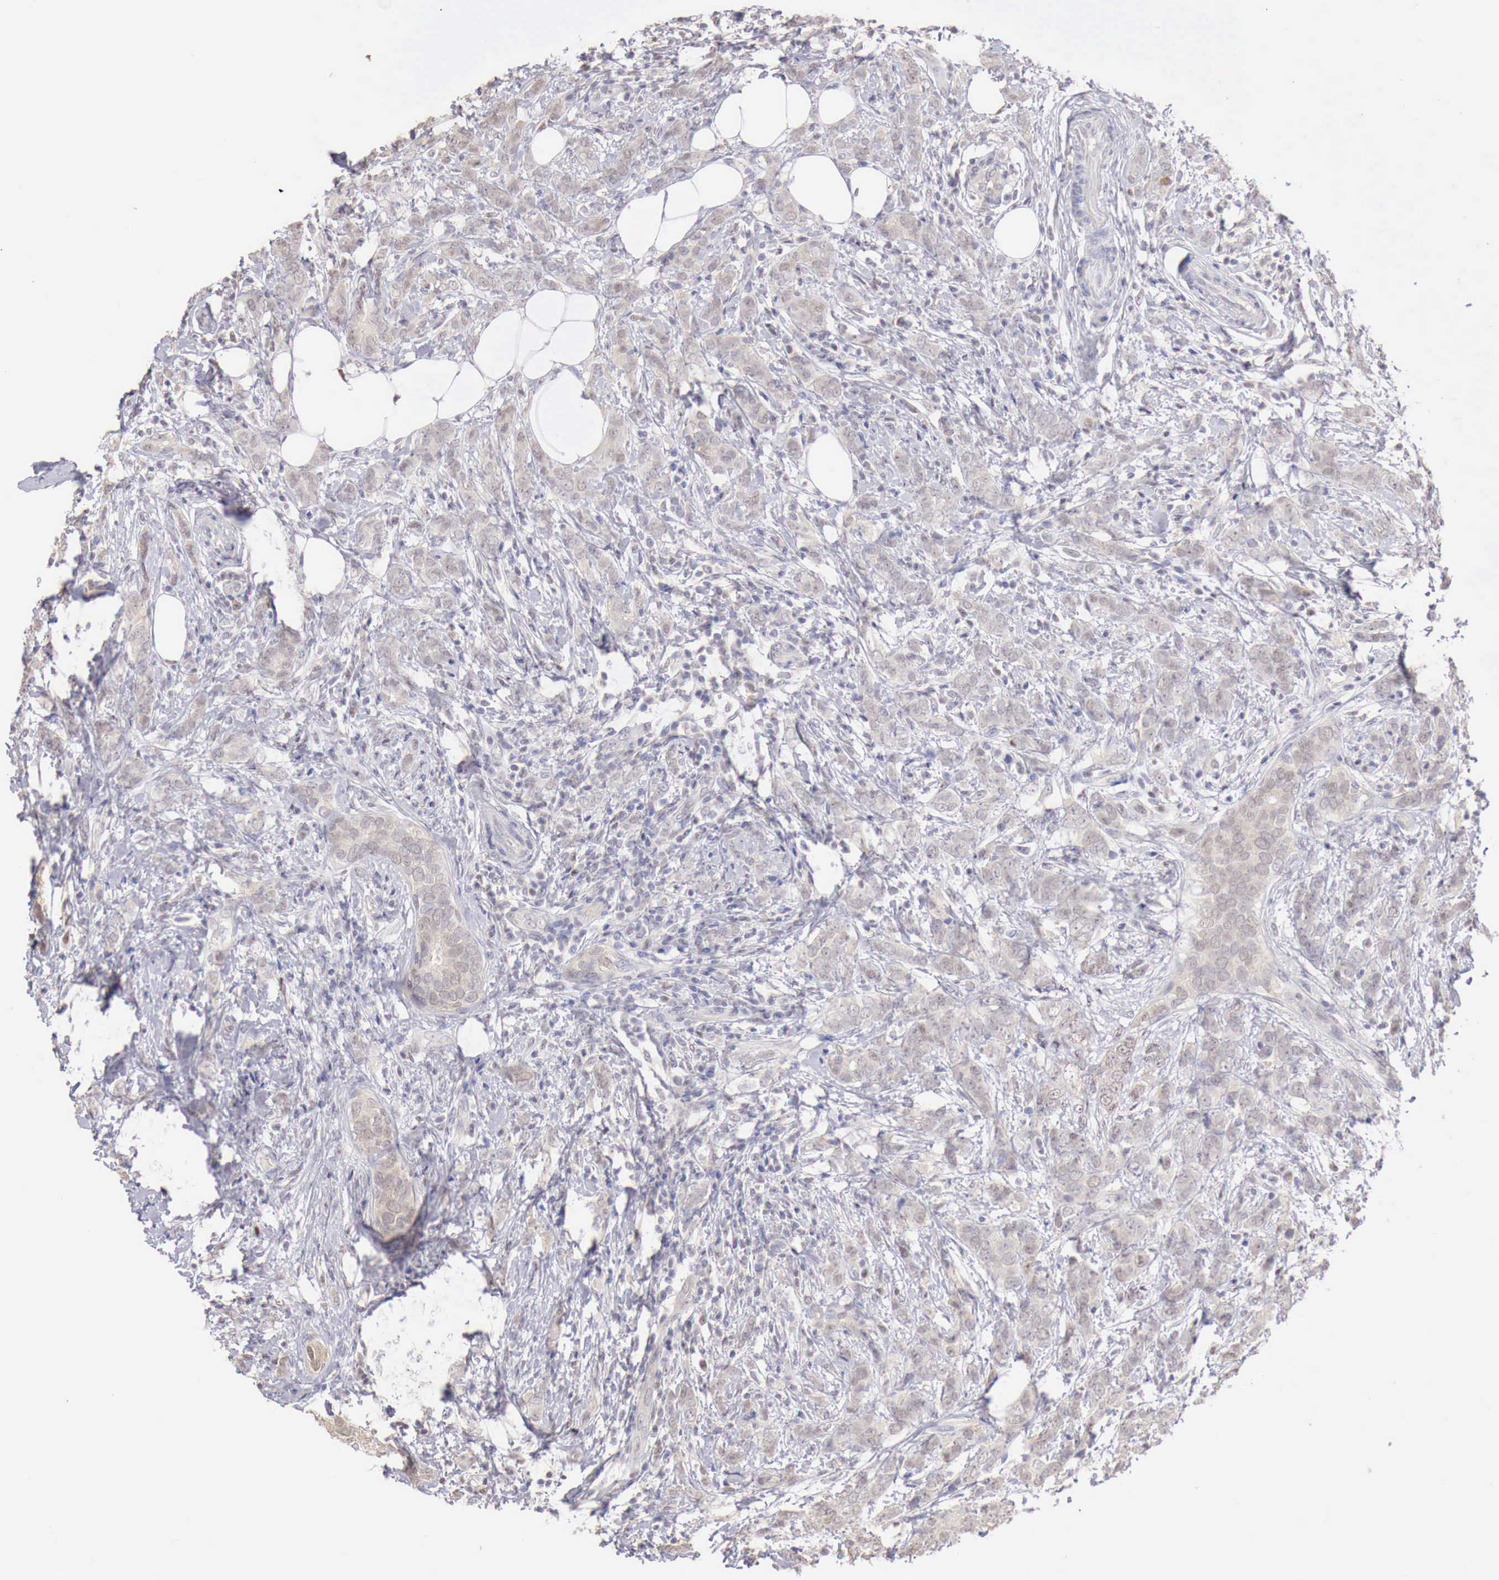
{"staining": {"intensity": "weak", "quantity": "<25%", "location": "cytoplasmic/membranous,nuclear"}, "tissue": "breast cancer", "cell_type": "Tumor cells", "image_type": "cancer", "snomed": [{"axis": "morphology", "description": "Duct carcinoma"}, {"axis": "topography", "description": "Breast"}], "caption": "IHC micrograph of neoplastic tissue: human breast cancer (intraductal carcinoma) stained with DAB exhibits no significant protein staining in tumor cells. Nuclei are stained in blue.", "gene": "UBA1", "patient": {"sex": "female", "age": 53}}